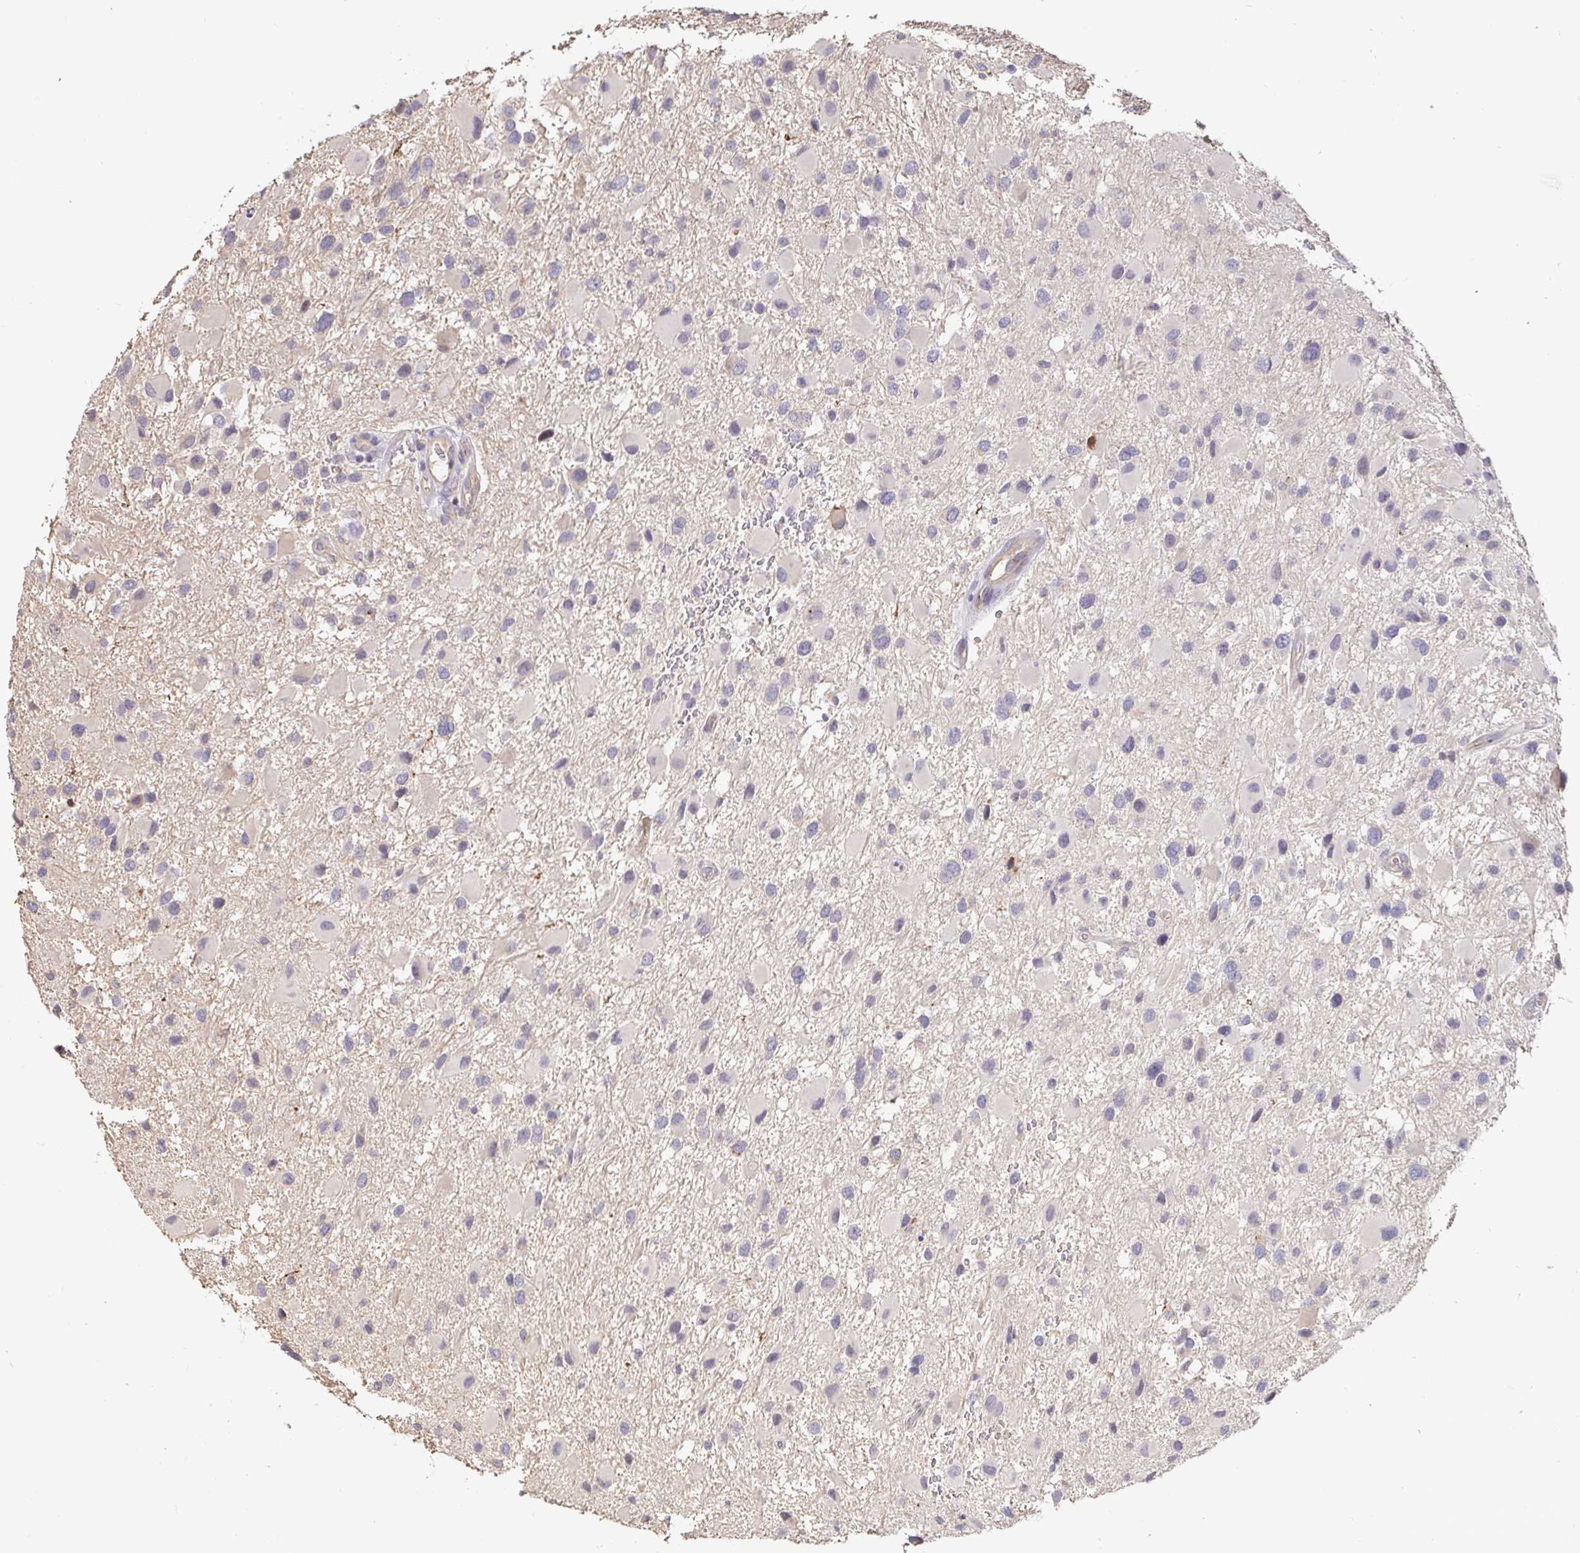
{"staining": {"intensity": "negative", "quantity": "none", "location": "none"}, "tissue": "glioma", "cell_type": "Tumor cells", "image_type": "cancer", "snomed": [{"axis": "morphology", "description": "Glioma, malignant, High grade"}, {"axis": "topography", "description": "Brain"}], "caption": "Human malignant glioma (high-grade) stained for a protein using immunohistochemistry (IHC) exhibits no positivity in tumor cells.", "gene": "ANLN", "patient": {"sex": "female", "age": 40}}